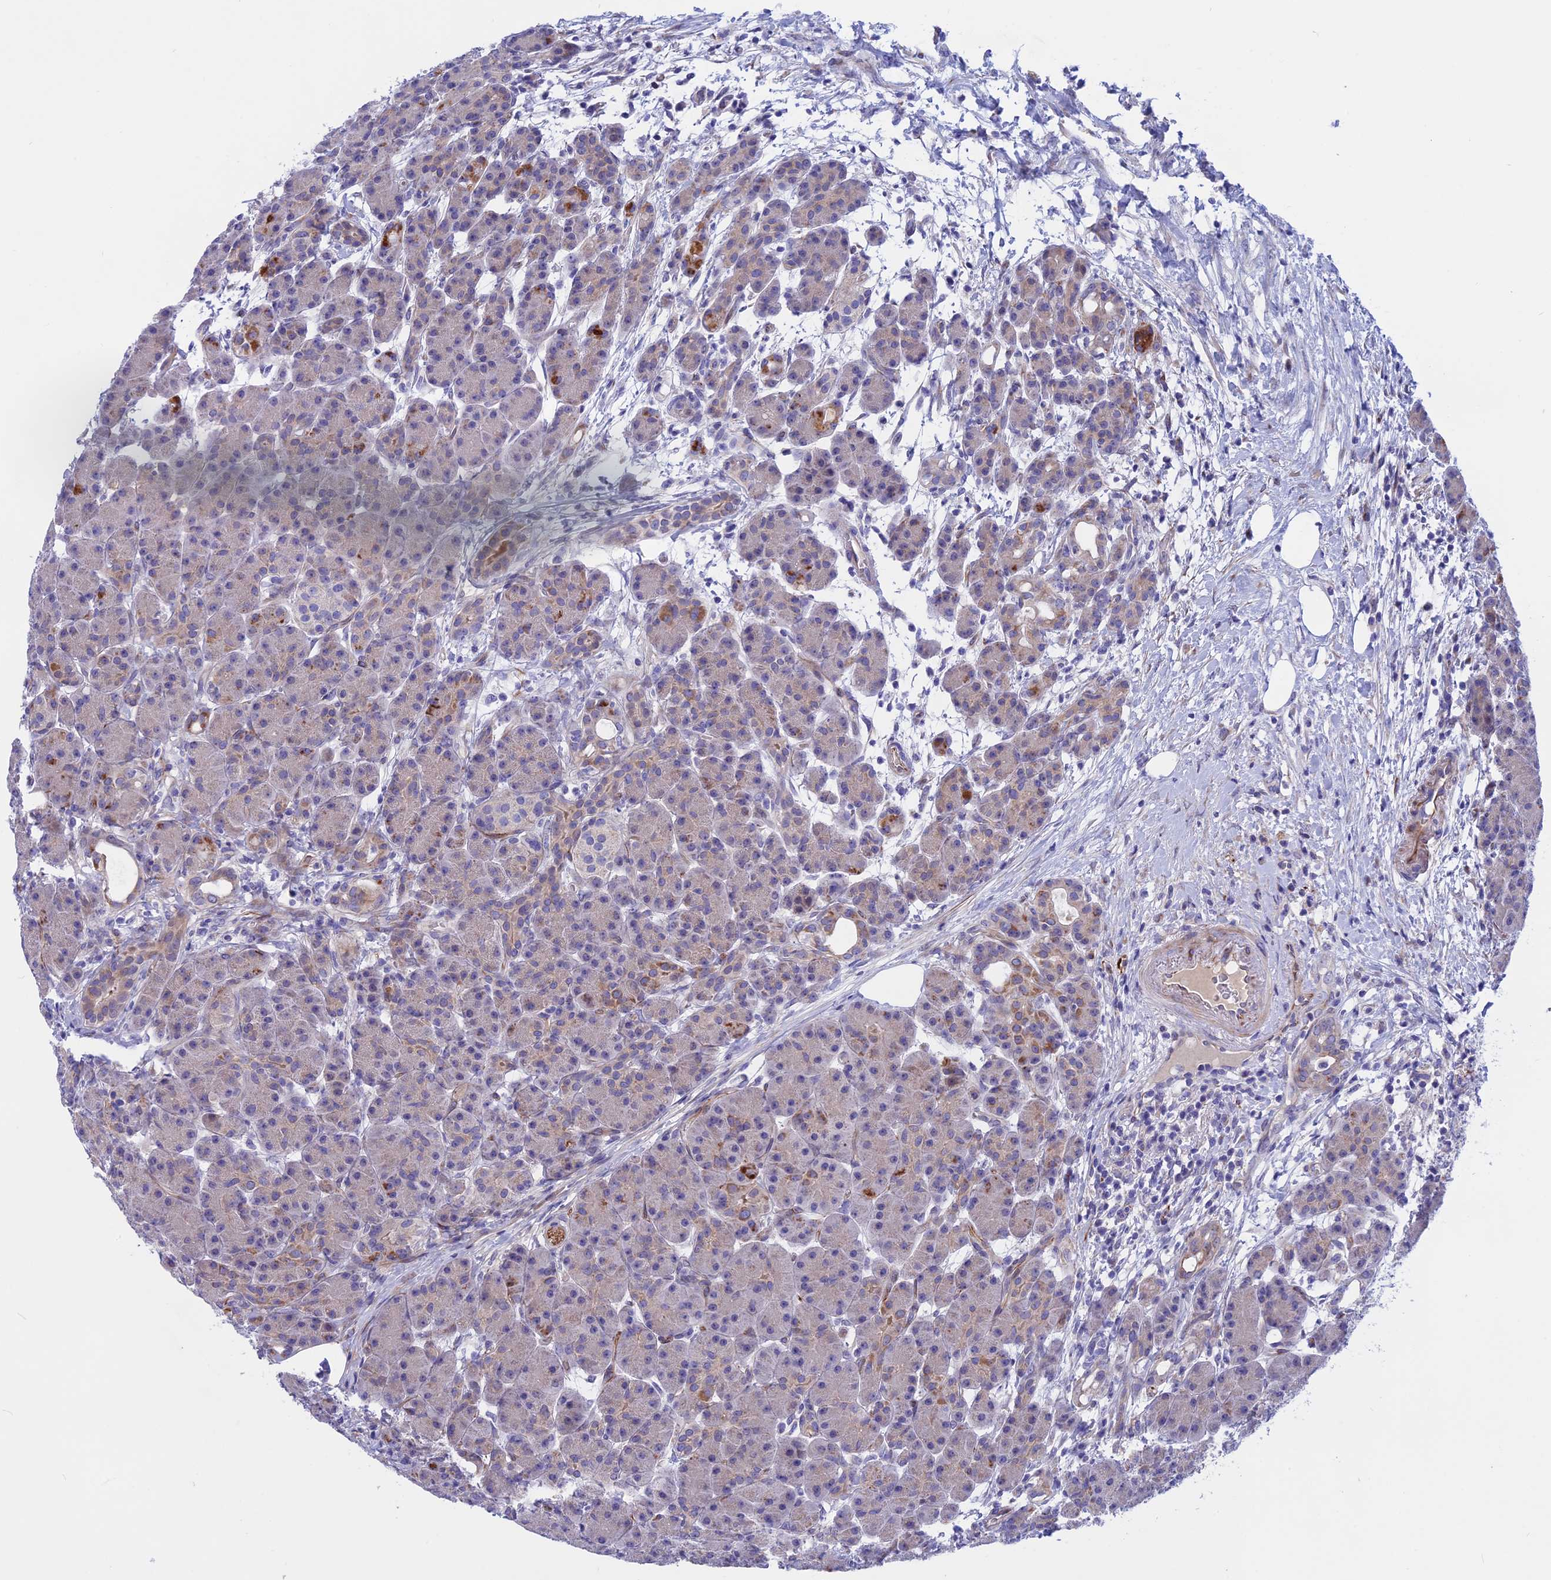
{"staining": {"intensity": "moderate", "quantity": "<25%", "location": "cytoplasmic/membranous"}, "tissue": "pancreas", "cell_type": "Exocrine glandular cells", "image_type": "normal", "snomed": [{"axis": "morphology", "description": "Normal tissue, NOS"}, {"axis": "topography", "description": "Pancreas"}], "caption": "Immunohistochemistry (DAB) staining of normal human pancreas shows moderate cytoplasmic/membranous protein staining in about <25% of exocrine glandular cells. The staining was performed using DAB (3,3'-diaminobenzidine) to visualize the protein expression in brown, while the nuclei were stained in blue with hematoxylin (Magnification: 20x).", "gene": "TMEM138", "patient": {"sex": "male", "age": 63}}